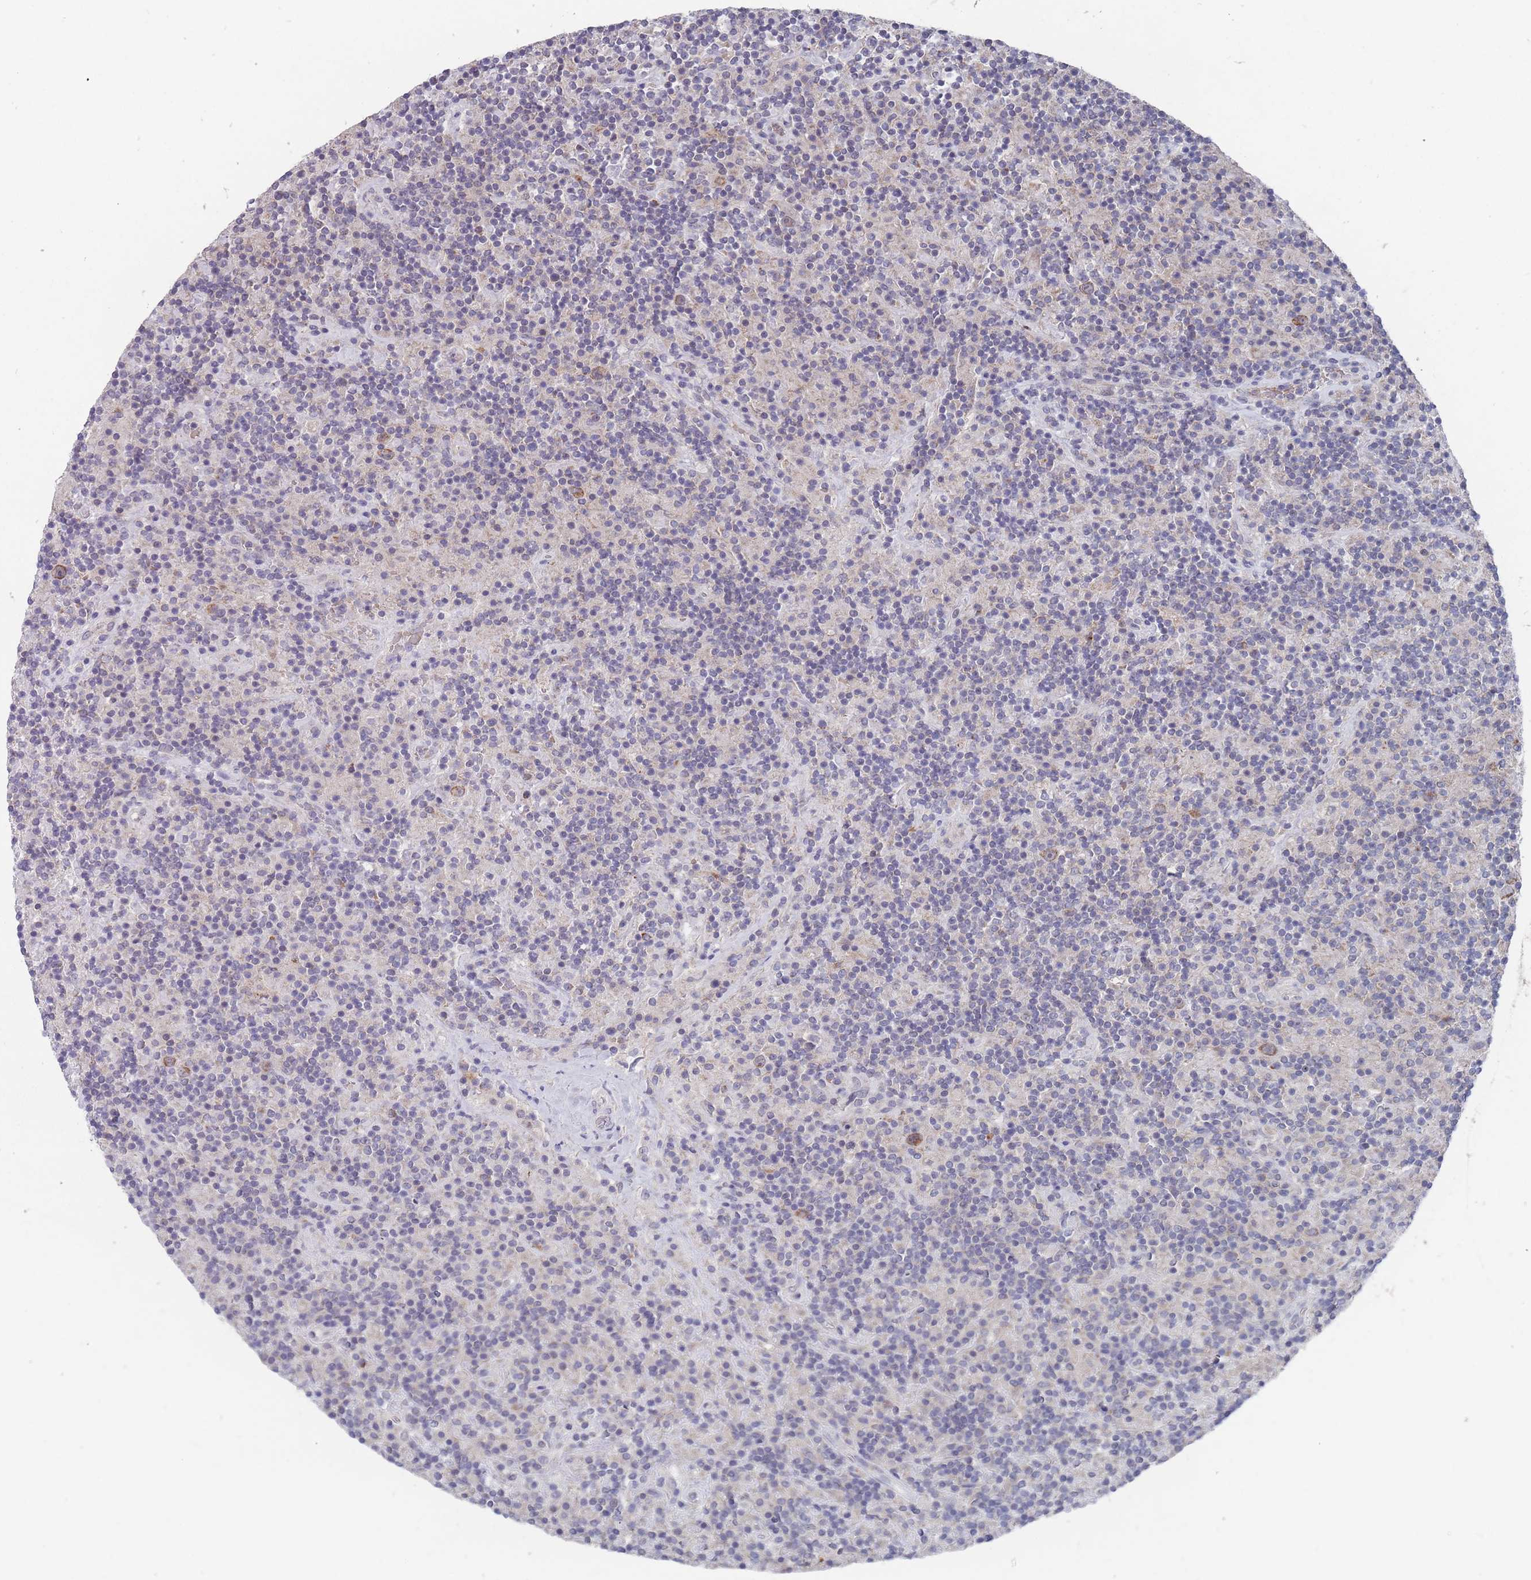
{"staining": {"intensity": "moderate", "quantity": ">75%", "location": "cytoplasmic/membranous"}, "tissue": "lymphoma", "cell_type": "Tumor cells", "image_type": "cancer", "snomed": [{"axis": "morphology", "description": "Hodgkin's disease, NOS"}, {"axis": "topography", "description": "Lymph node"}], "caption": "DAB immunohistochemical staining of human lymphoma displays moderate cytoplasmic/membranous protein expression in about >75% of tumor cells.", "gene": "PEX7", "patient": {"sex": "male", "age": 70}}